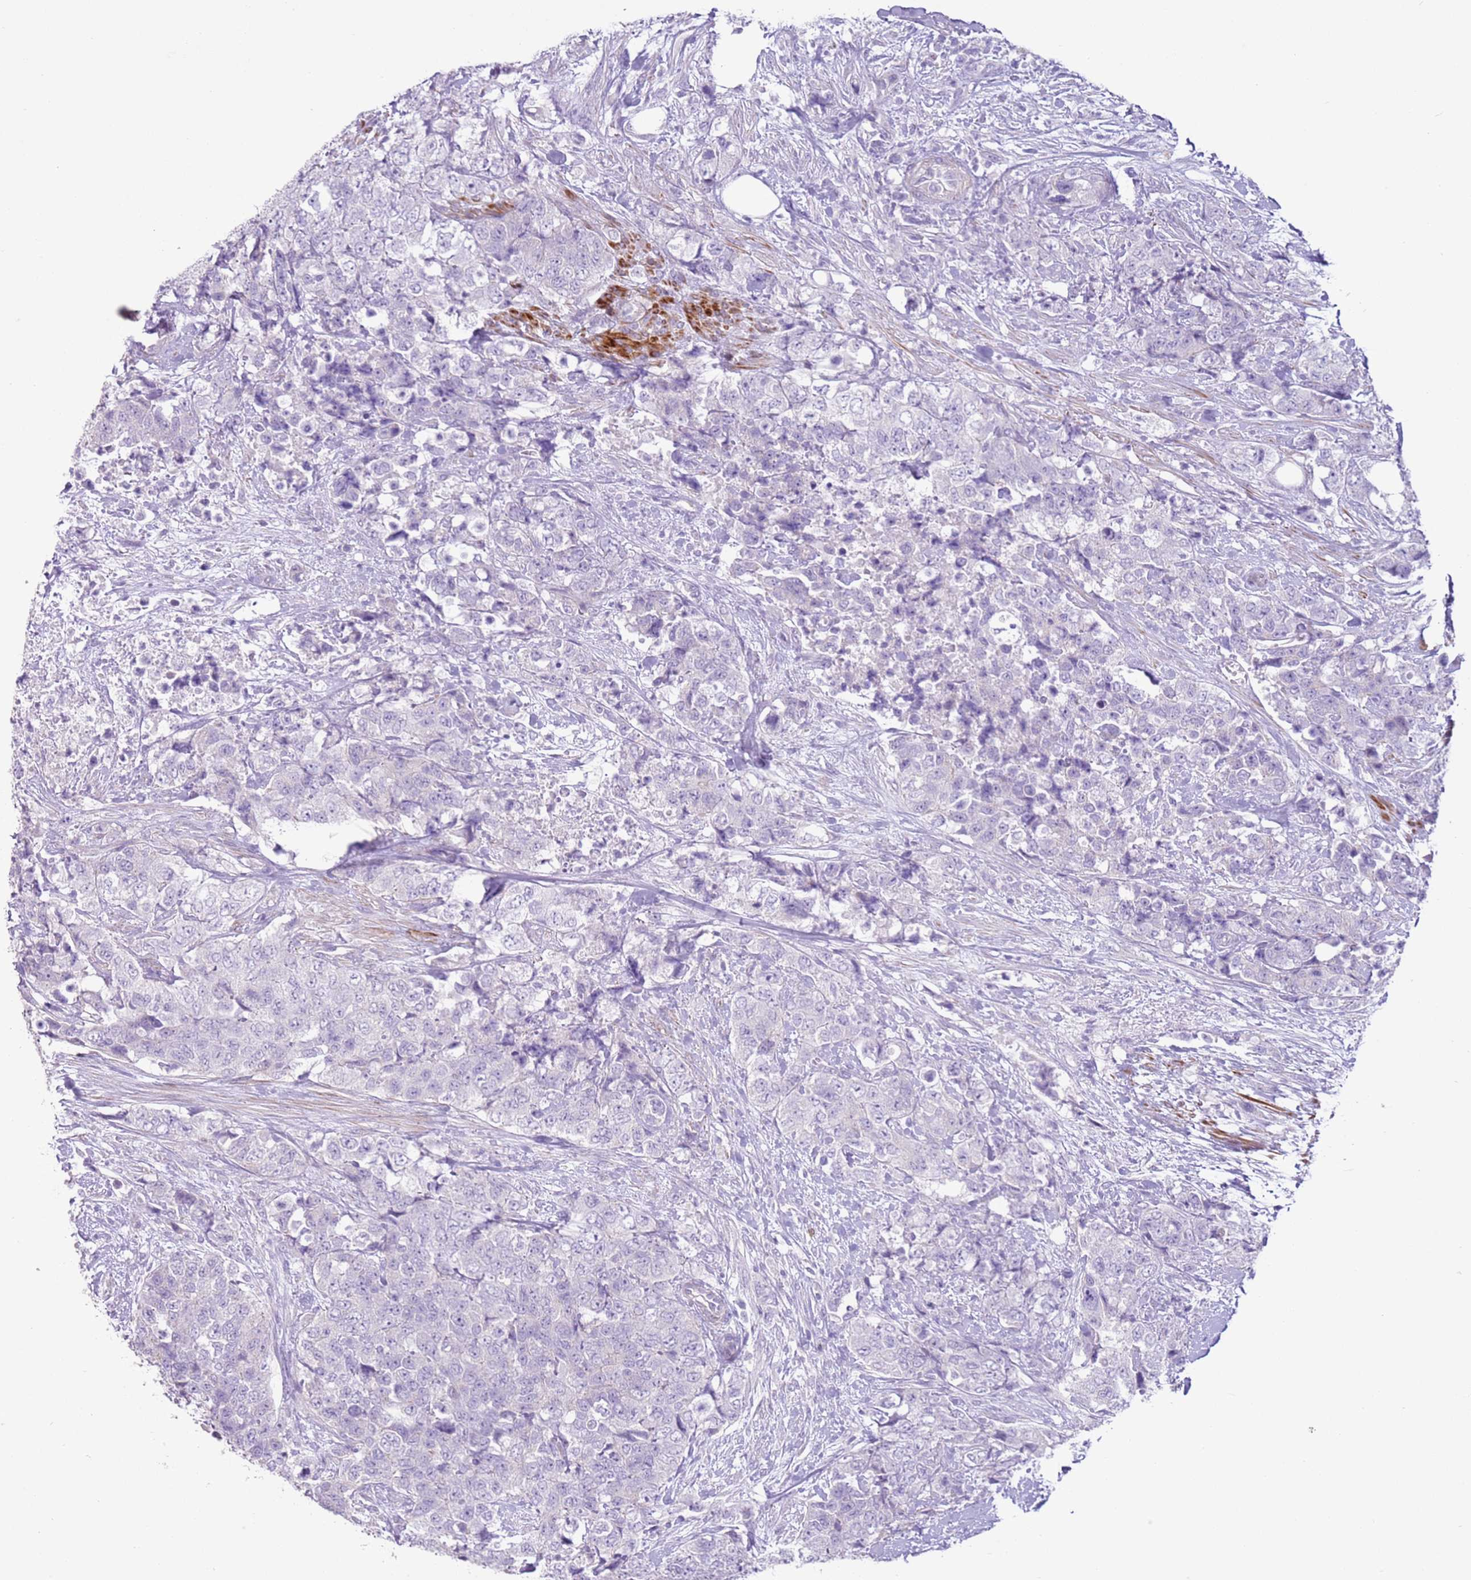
{"staining": {"intensity": "negative", "quantity": "none", "location": "none"}, "tissue": "urothelial cancer", "cell_type": "Tumor cells", "image_type": "cancer", "snomed": [{"axis": "morphology", "description": "Urothelial carcinoma, High grade"}, {"axis": "topography", "description": "Urinary bladder"}], "caption": "Tumor cells are negative for brown protein staining in urothelial cancer.", "gene": "ZNF239", "patient": {"sex": "female", "age": 78}}